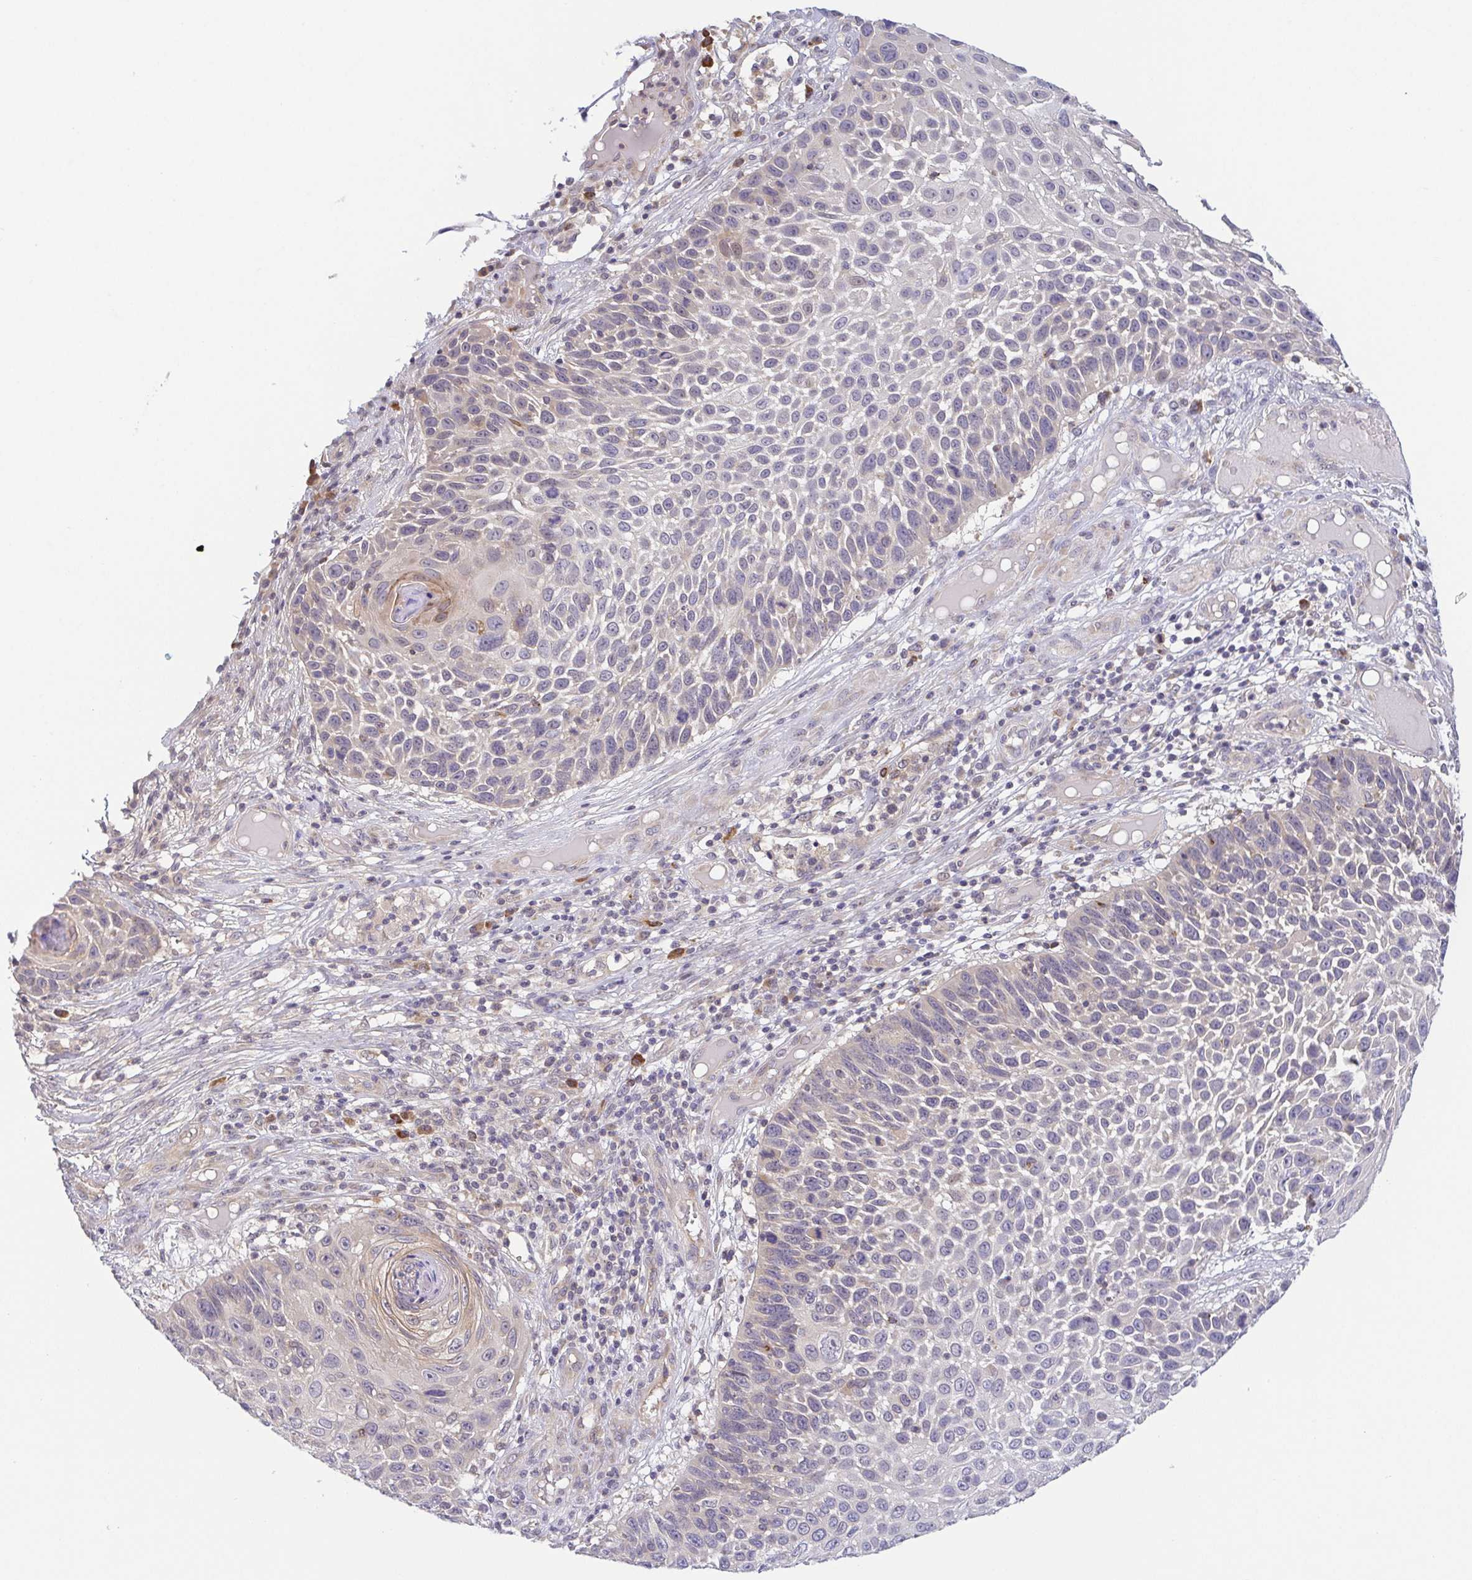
{"staining": {"intensity": "negative", "quantity": "none", "location": "none"}, "tissue": "skin cancer", "cell_type": "Tumor cells", "image_type": "cancer", "snomed": [{"axis": "morphology", "description": "Squamous cell carcinoma, NOS"}, {"axis": "topography", "description": "Skin"}], "caption": "Human skin cancer (squamous cell carcinoma) stained for a protein using immunohistochemistry demonstrates no staining in tumor cells.", "gene": "BCL2L1", "patient": {"sex": "male", "age": 92}}